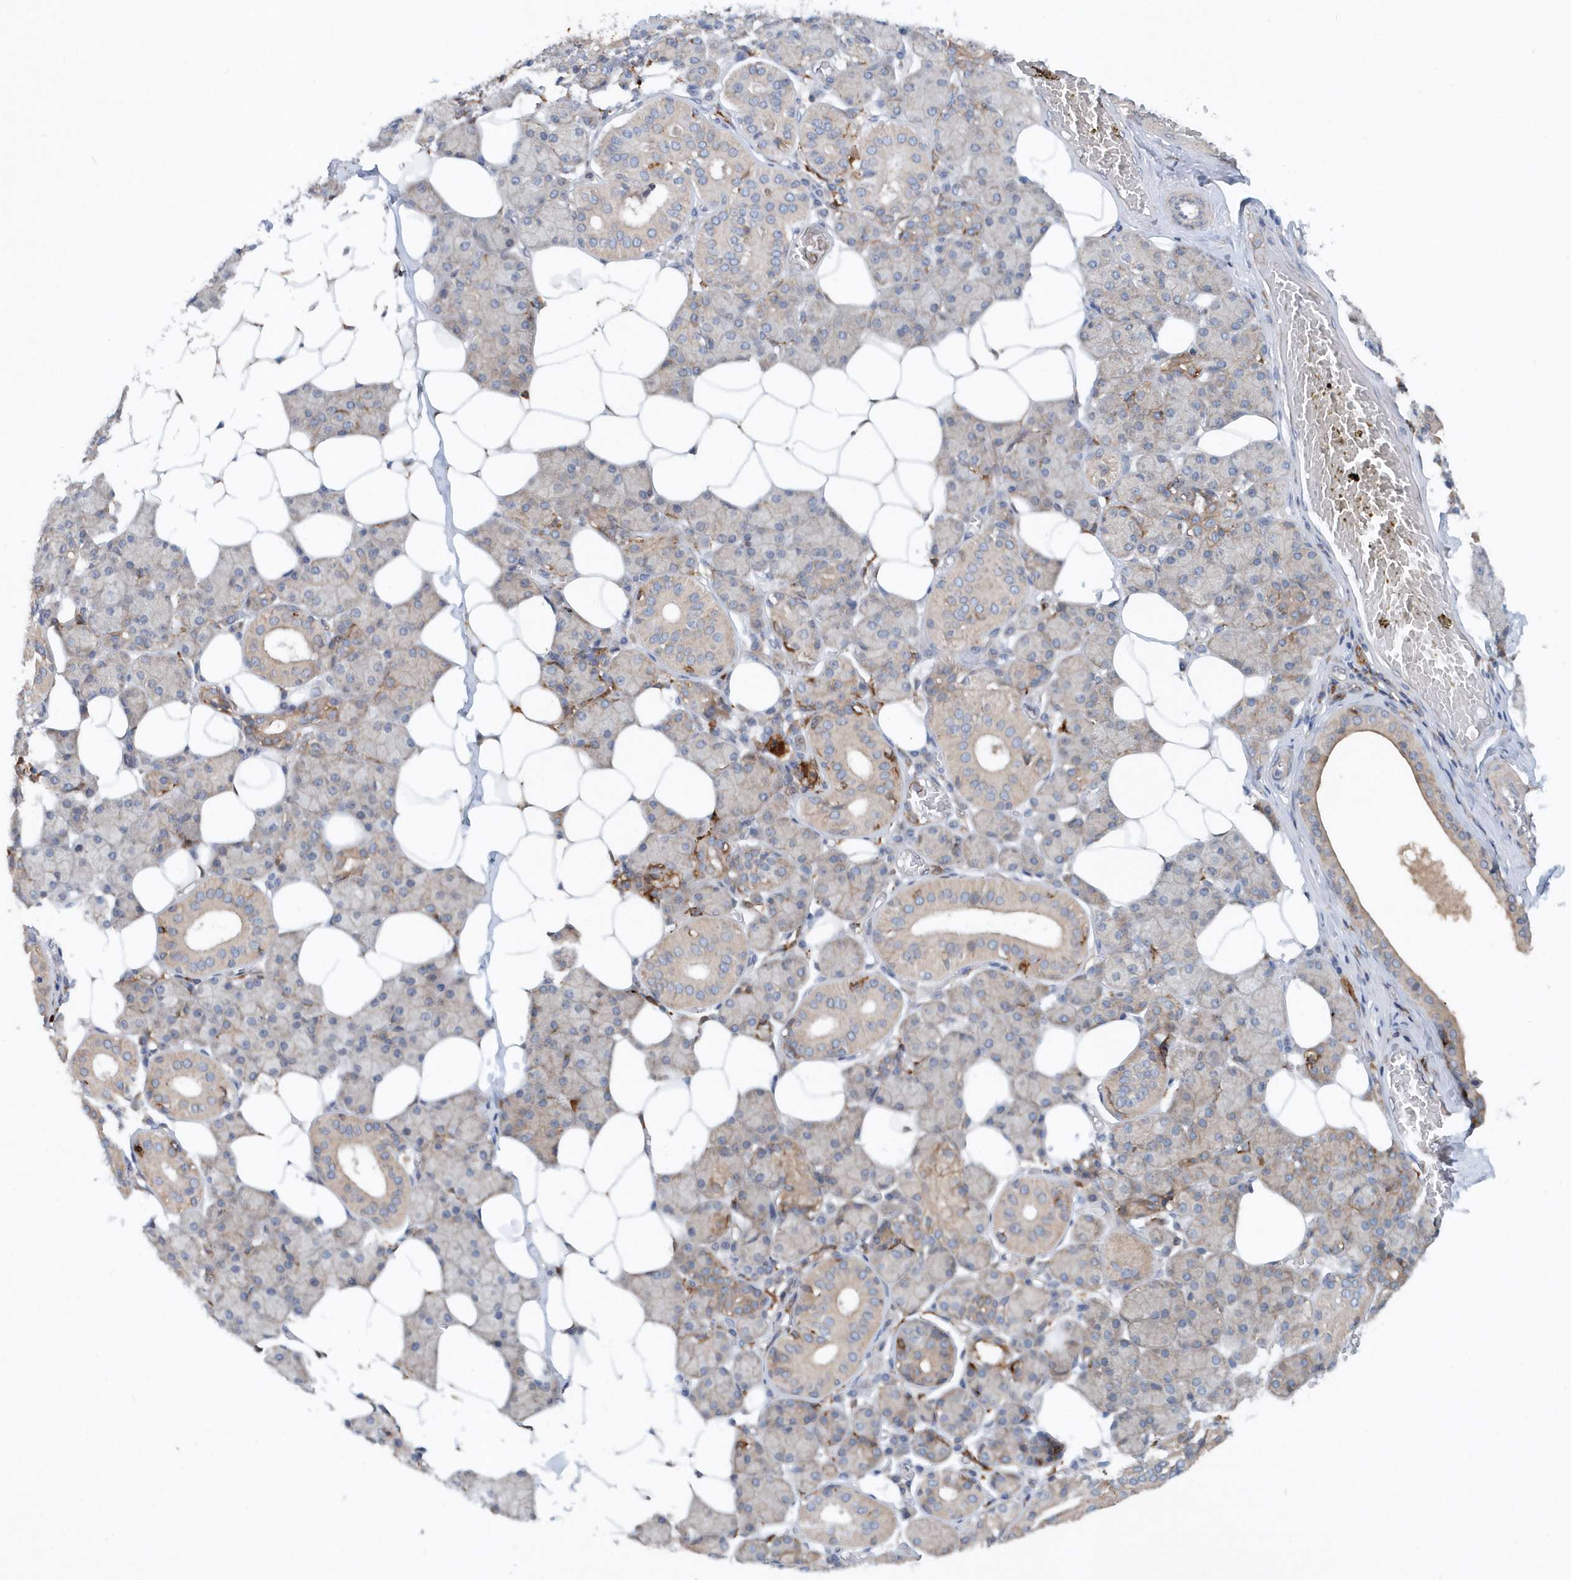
{"staining": {"intensity": "weak", "quantity": "<25%", "location": "cytoplasmic/membranous"}, "tissue": "salivary gland", "cell_type": "Glandular cells", "image_type": "normal", "snomed": [{"axis": "morphology", "description": "Normal tissue, NOS"}, {"axis": "topography", "description": "Salivary gland"}], "caption": "Unremarkable salivary gland was stained to show a protein in brown. There is no significant positivity in glandular cells.", "gene": "P2RY10", "patient": {"sex": "female", "age": 33}}